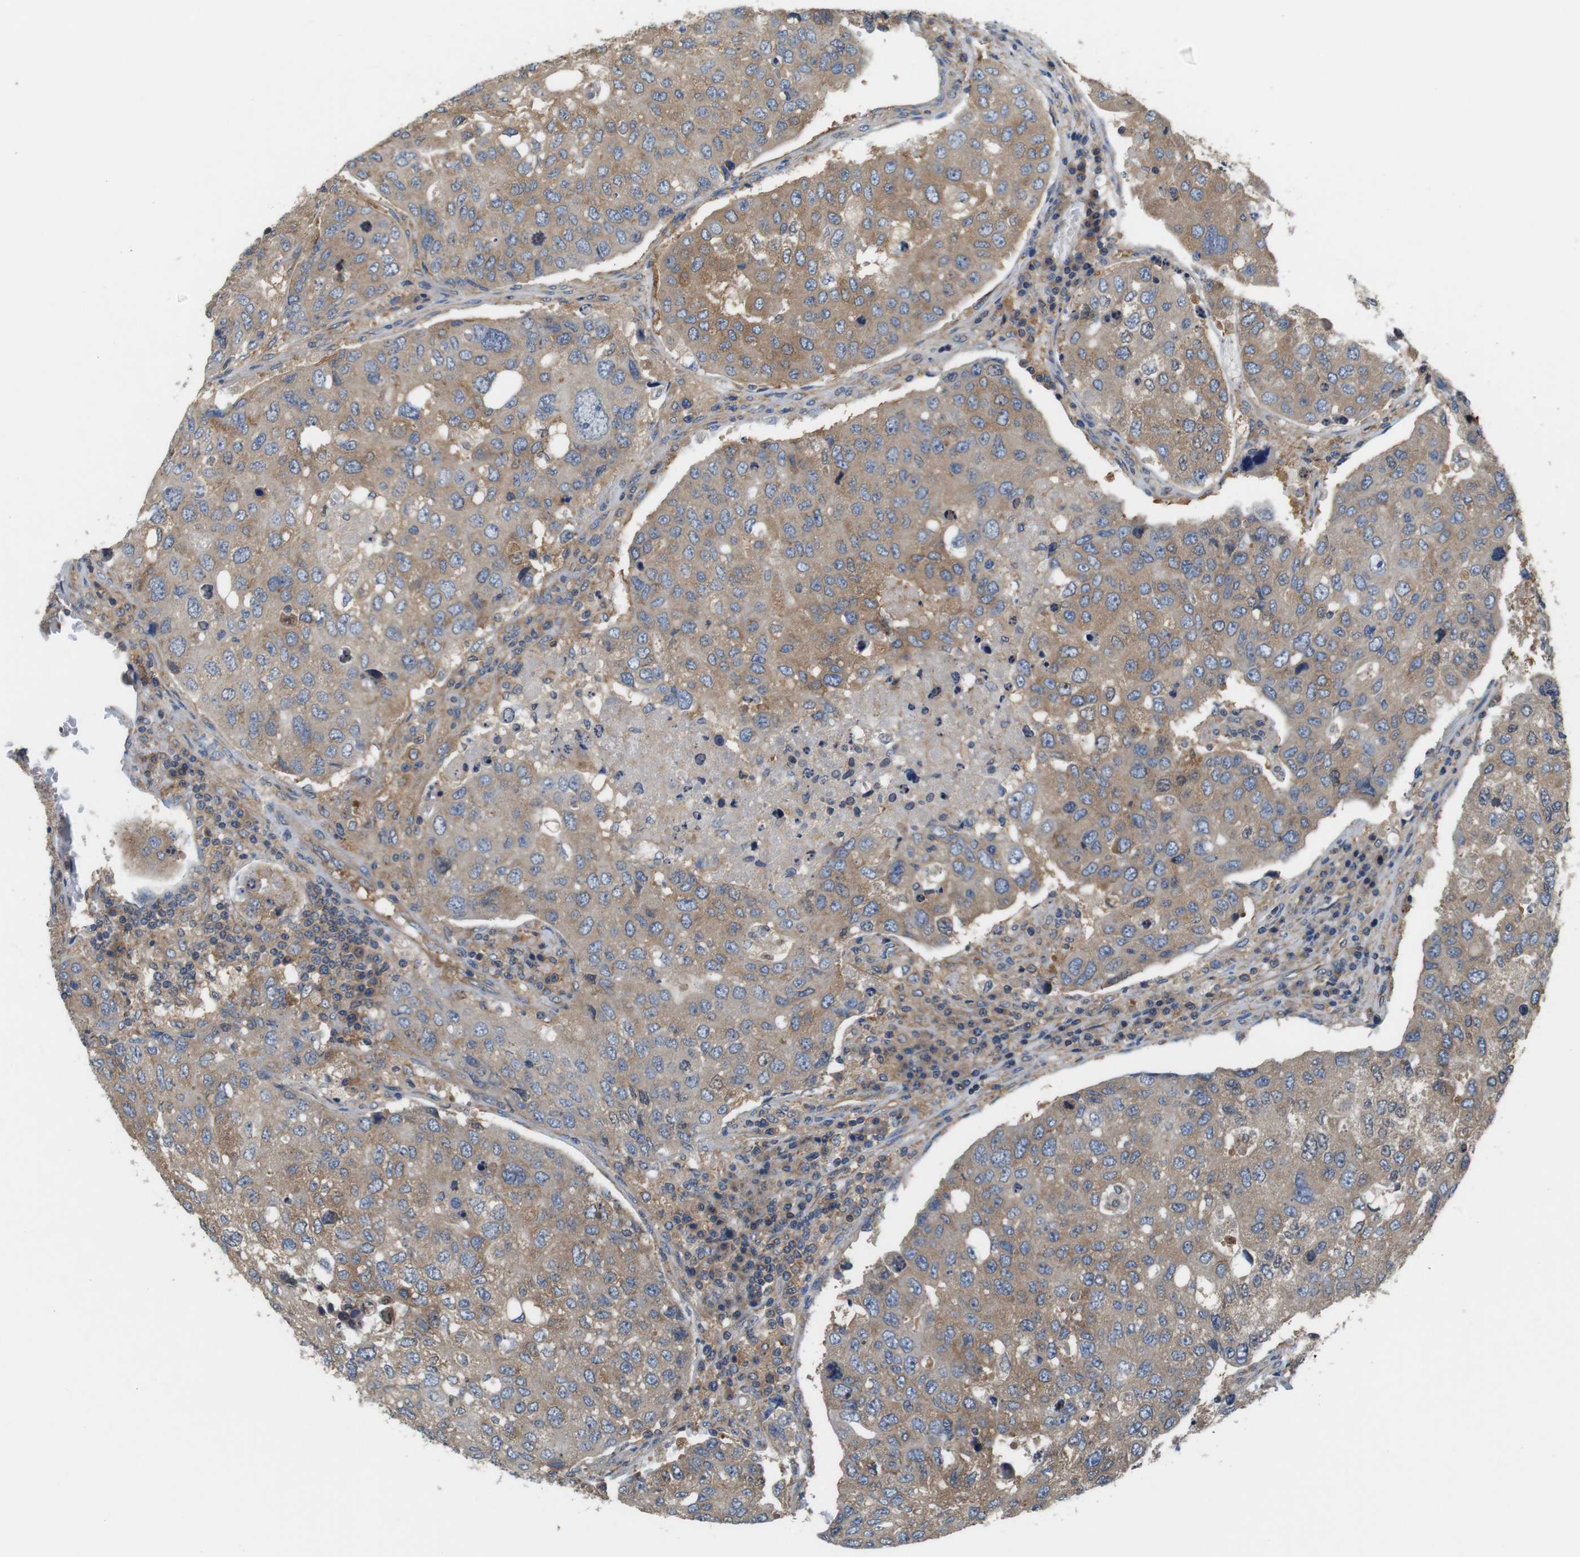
{"staining": {"intensity": "weak", "quantity": ">75%", "location": "cytoplasmic/membranous"}, "tissue": "urothelial cancer", "cell_type": "Tumor cells", "image_type": "cancer", "snomed": [{"axis": "morphology", "description": "Urothelial carcinoma, High grade"}, {"axis": "topography", "description": "Lymph node"}, {"axis": "topography", "description": "Urinary bladder"}], "caption": "Urothelial cancer stained with a protein marker exhibits weak staining in tumor cells.", "gene": "DCTN1", "patient": {"sex": "male", "age": 51}}